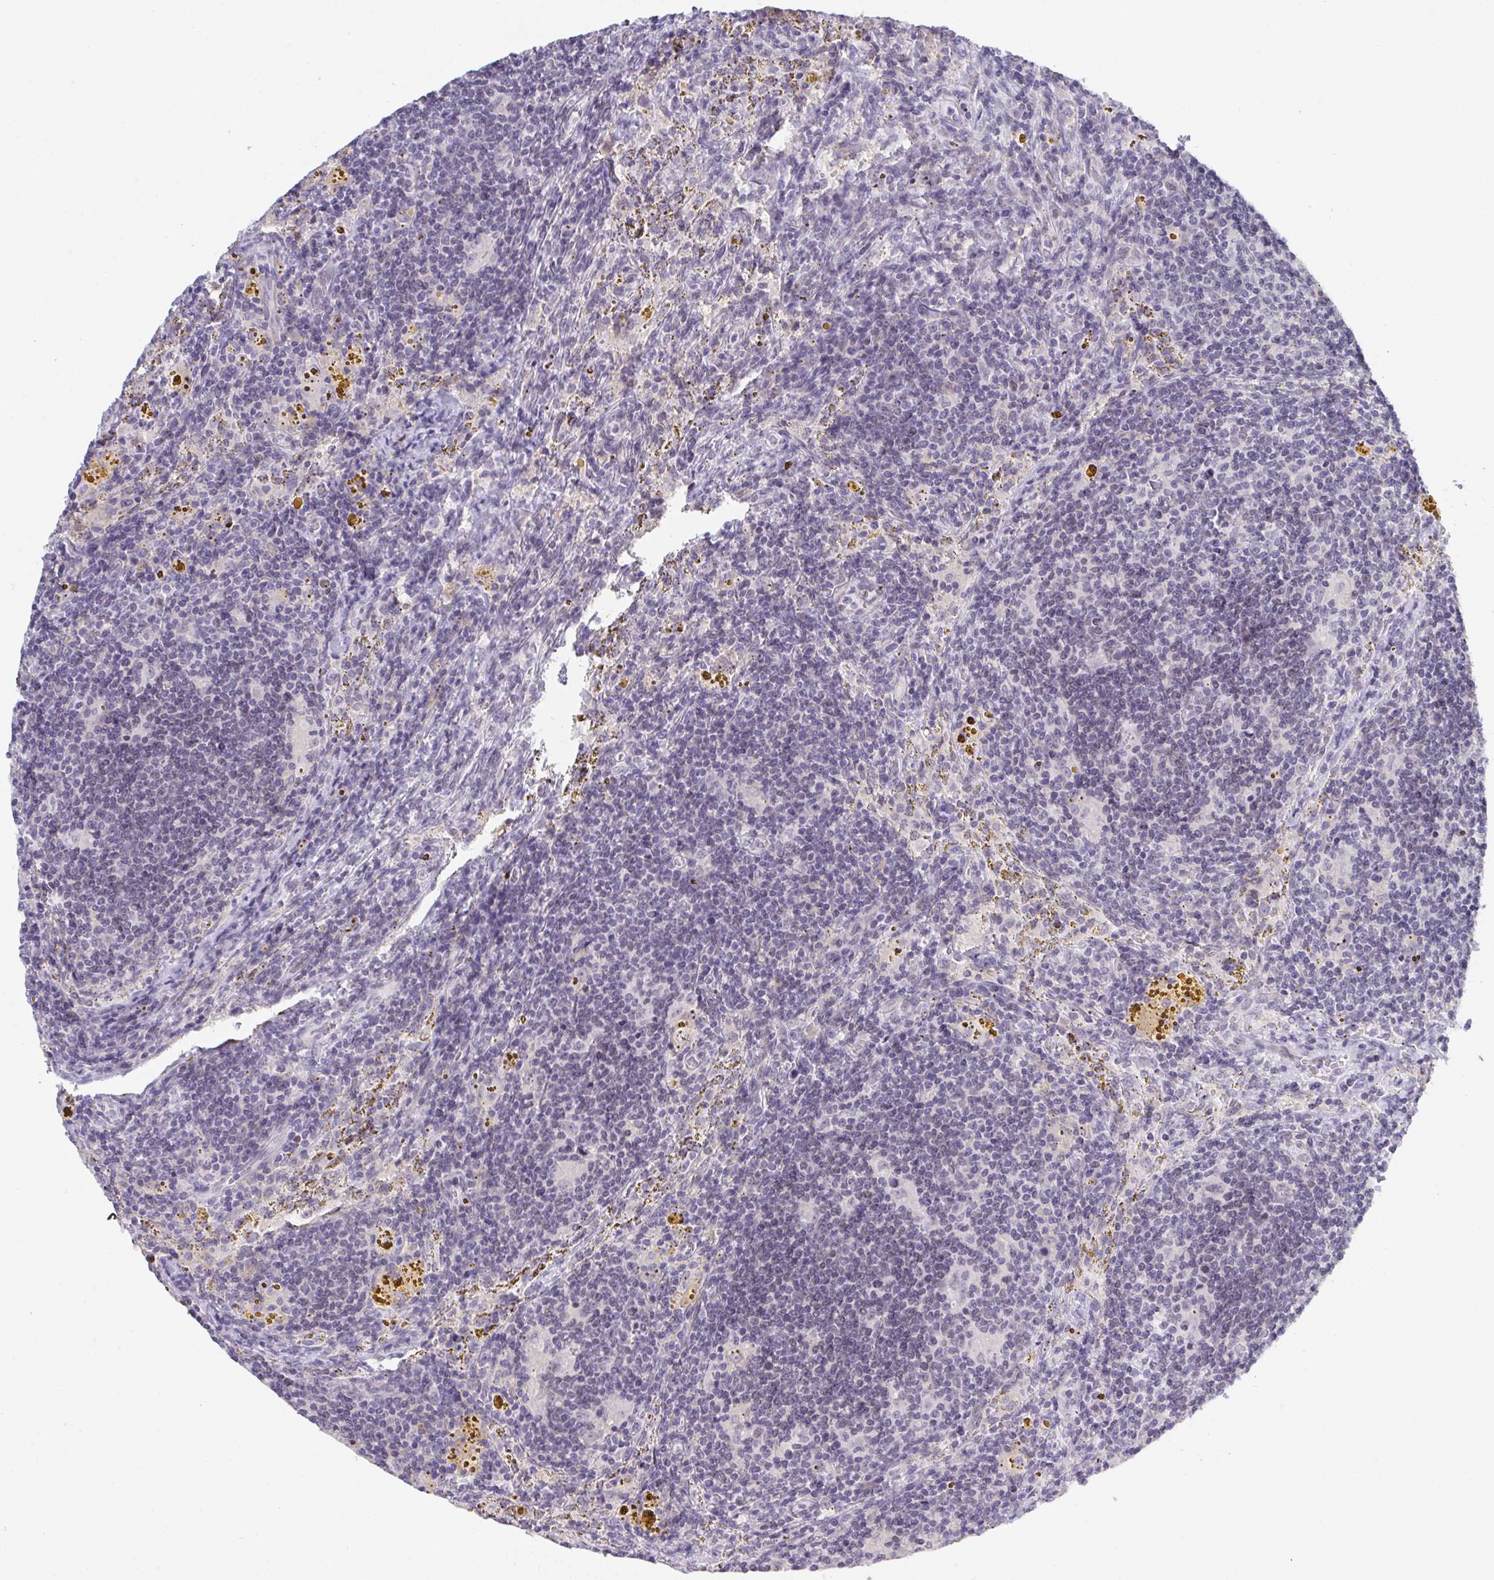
{"staining": {"intensity": "negative", "quantity": "none", "location": "none"}, "tissue": "lymphoma", "cell_type": "Tumor cells", "image_type": "cancer", "snomed": [{"axis": "morphology", "description": "Malignant lymphoma, non-Hodgkin's type, Low grade"}, {"axis": "topography", "description": "Spleen"}], "caption": "Tumor cells are negative for brown protein staining in malignant lymphoma, non-Hodgkin's type (low-grade).", "gene": "BMAL2", "patient": {"sex": "female", "age": 70}}